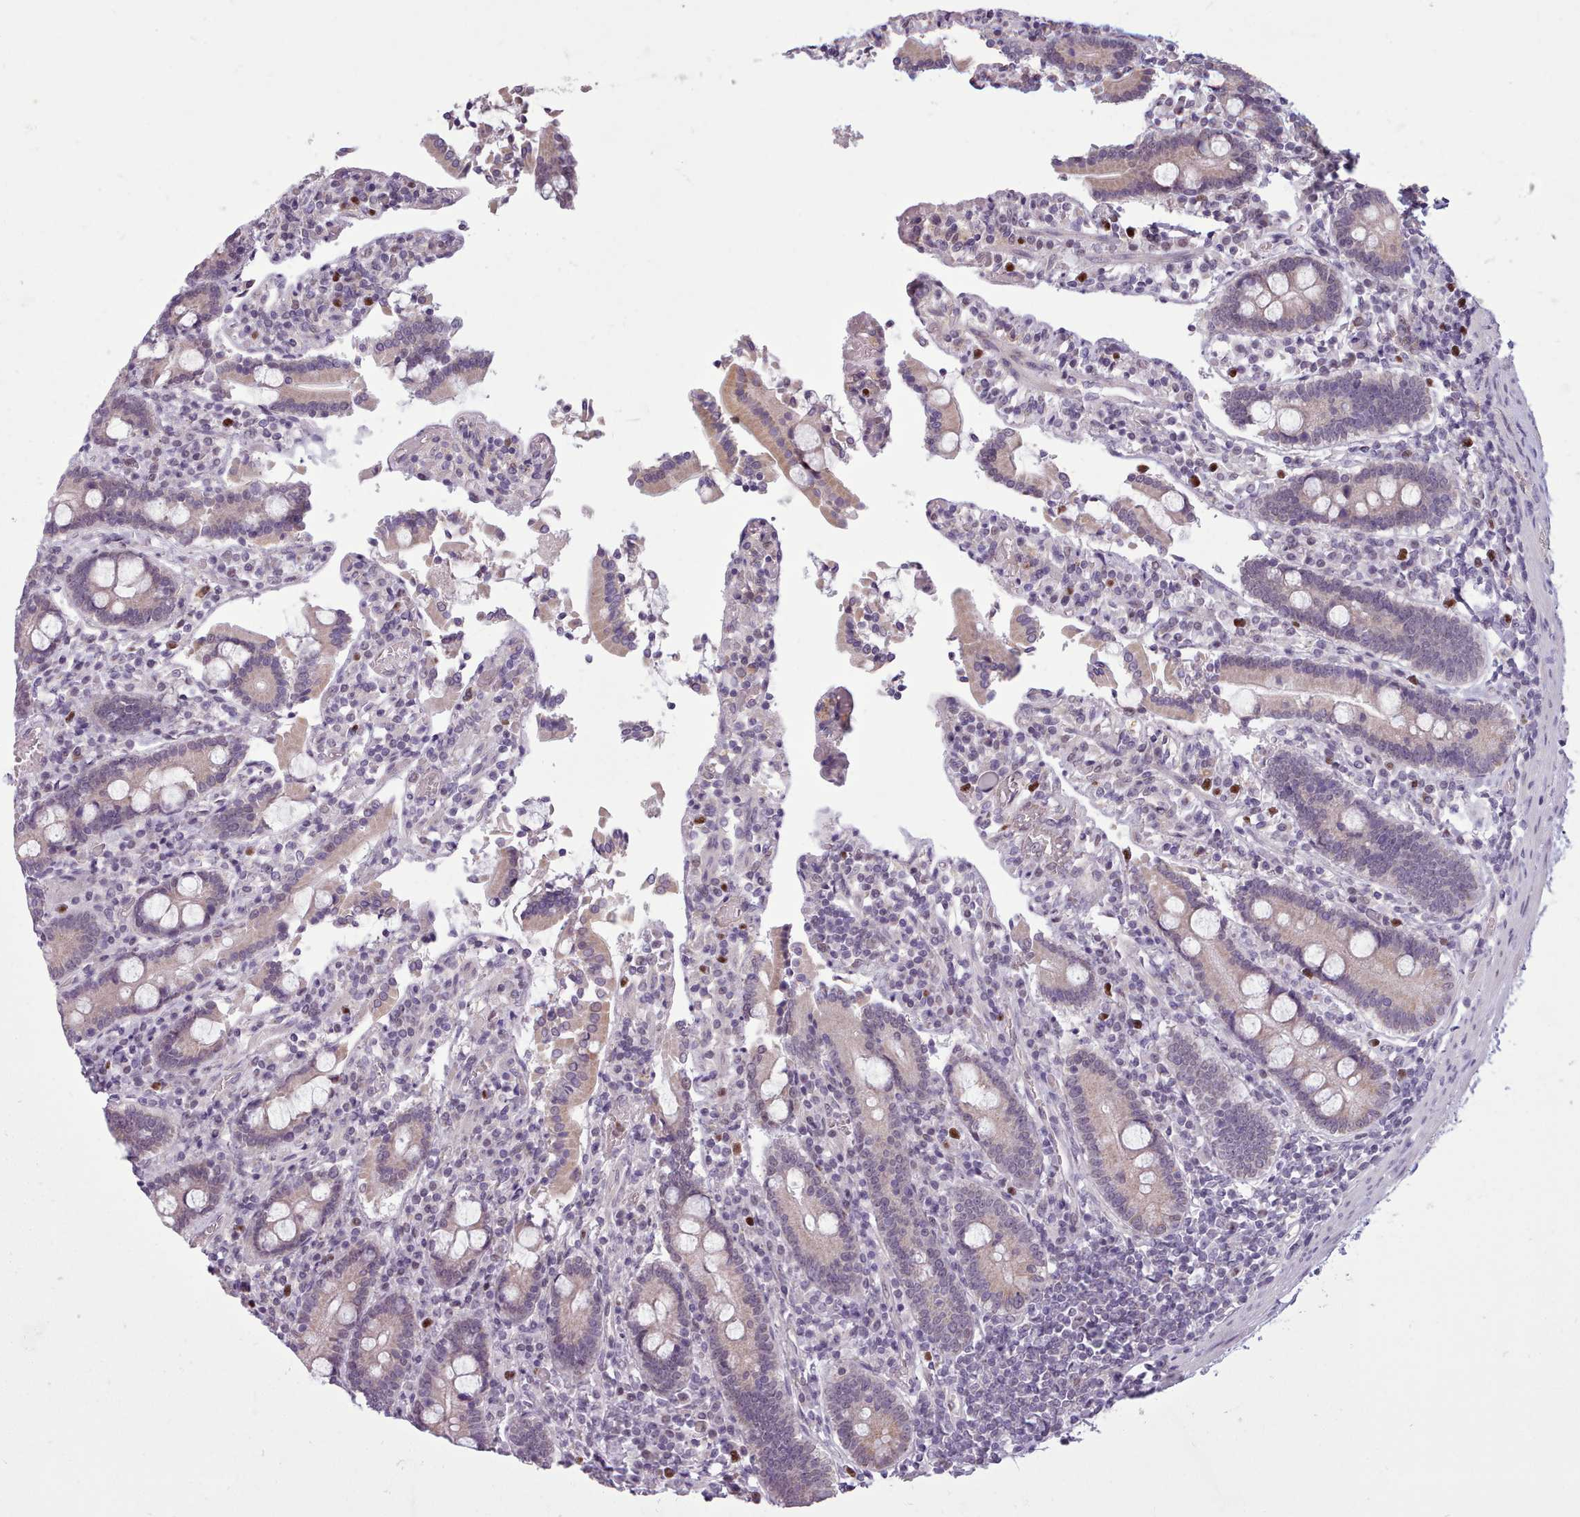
{"staining": {"intensity": "moderate", "quantity": "25%-75%", "location": "cytoplasmic/membranous"}, "tissue": "duodenum", "cell_type": "Glandular cells", "image_type": "normal", "snomed": [{"axis": "morphology", "description": "Normal tissue, NOS"}, {"axis": "topography", "description": "Duodenum"}], "caption": "Human duodenum stained for a protein (brown) displays moderate cytoplasmic/membranous positive expression in approximately 25%-75% of glandular cells.", "gene": "SLURP1", "patient": {"sex": "male", "age": 55}}